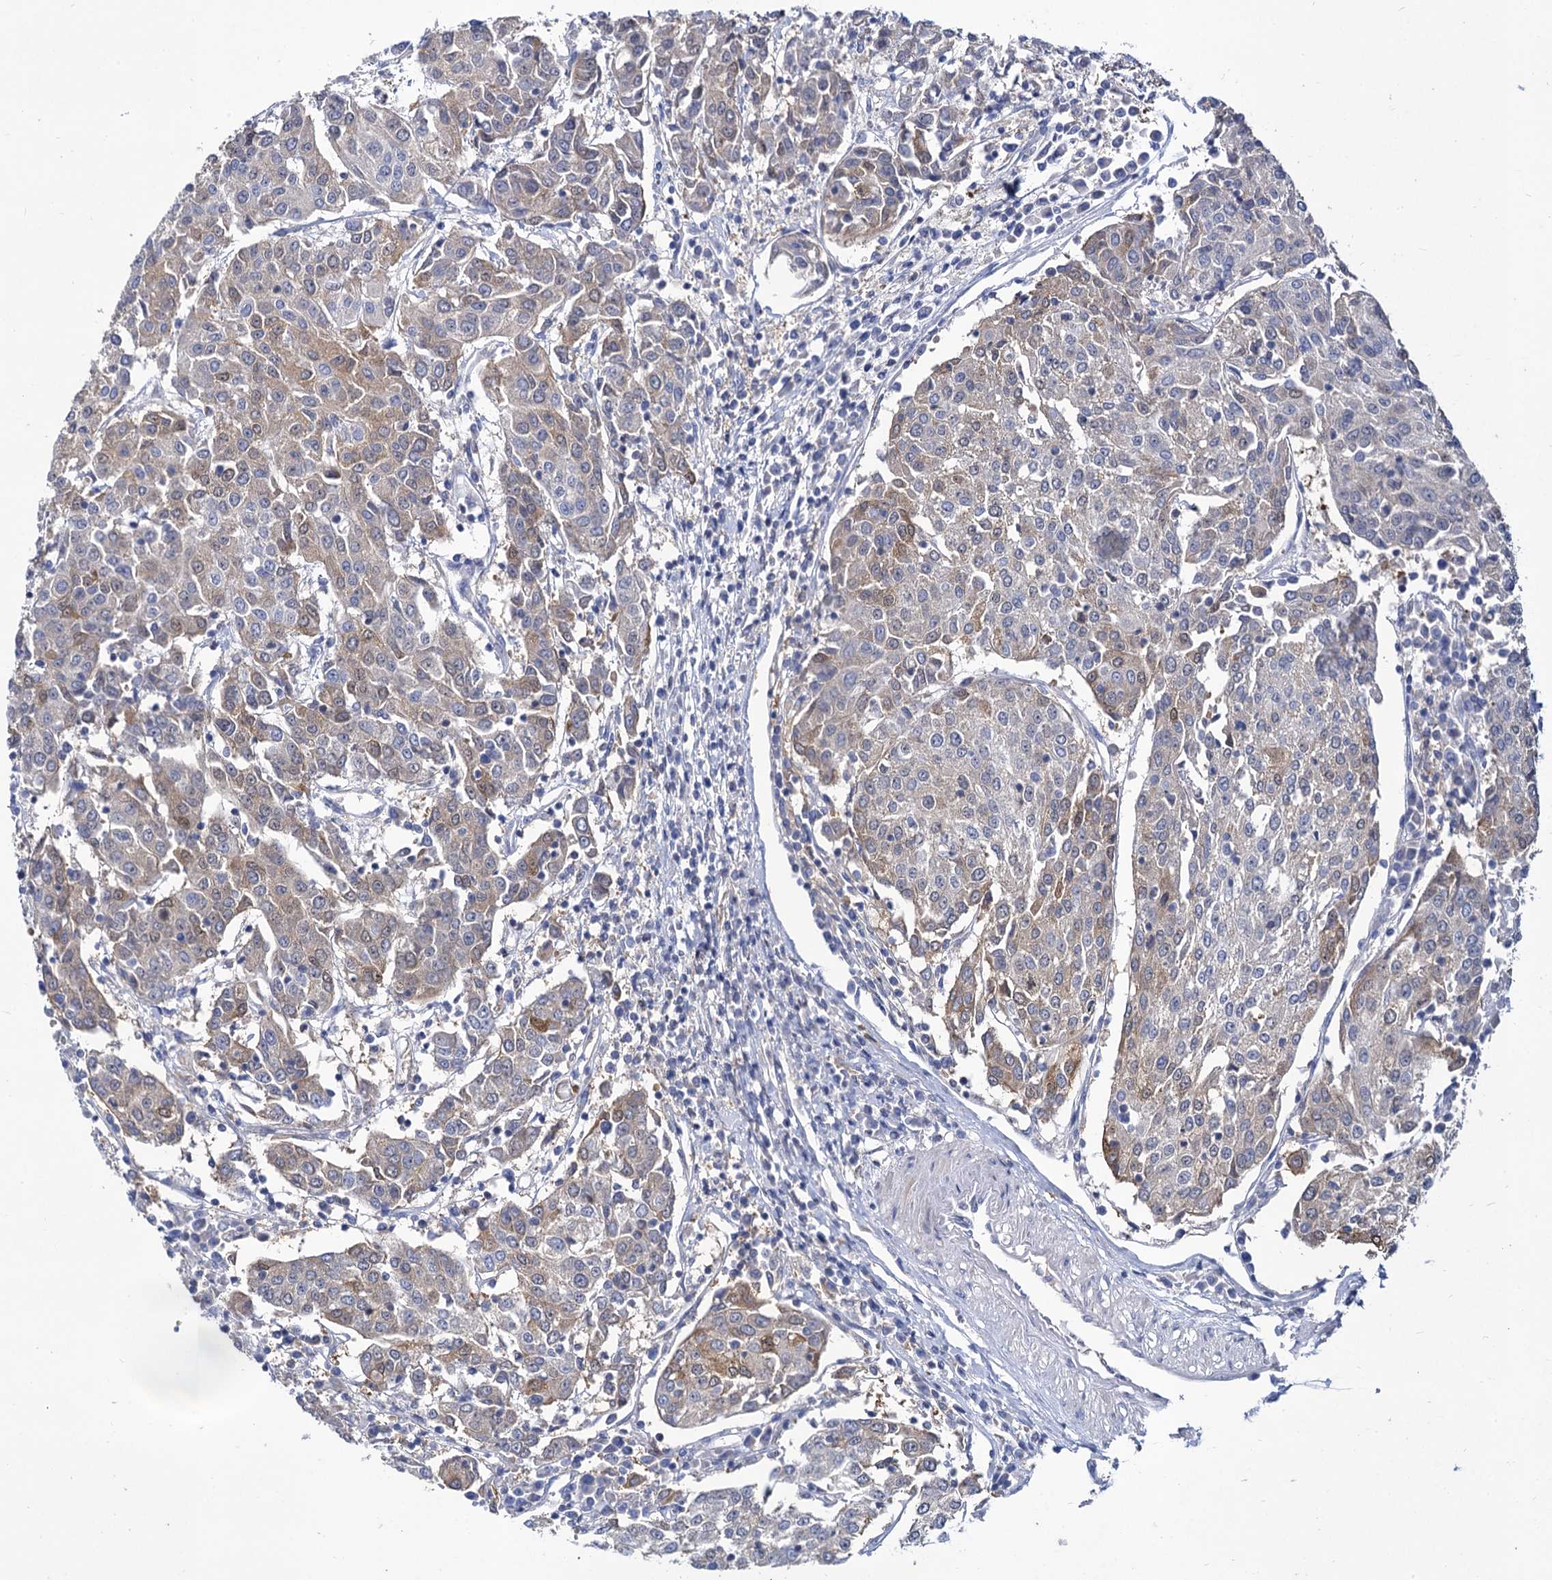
{"staining": {"intensity": "weak", "quantity": "<25%", "location": "cytoplasmic/membranous"}, "tissue": "urothelial cancer", "cell_type": "Tumor cells", "image_type": "cancer", "snomed": [{"axis": "morphology", "description": "Urothelial carcinoma, High grade"}, {"axis": "topography", "description": "Urinary bladder"}], "caption": "Tumor cells are negative for brown protein staining in high-grade urothelial carcinoma. (Brightfield microscopy of DAB immunohistochemistry (IHC) at high magnification).", "gene": "GCLC", "patient": {"sex": "female", "age": 85}}